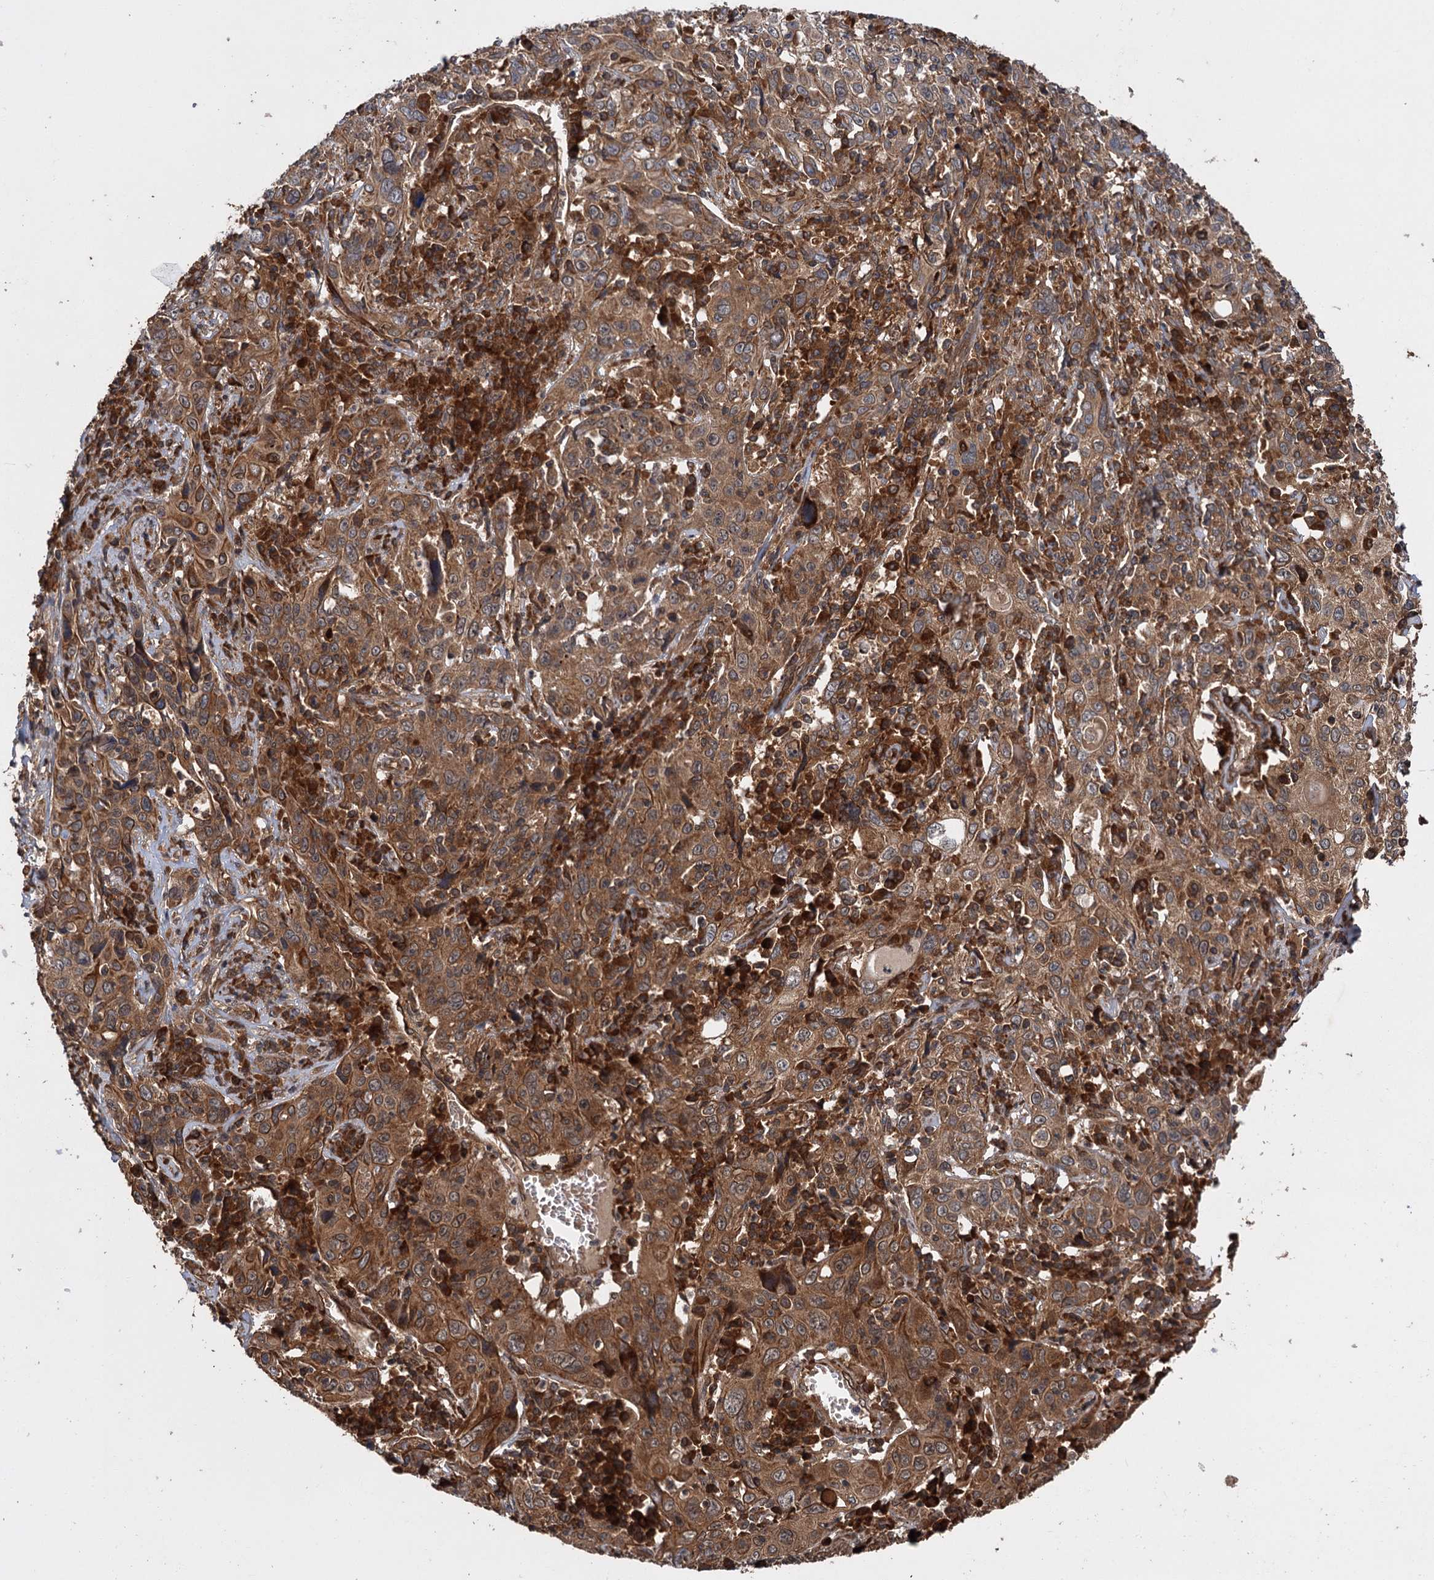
{"staining": {"intensity": "moderate", "quantity": ">75%", "location": "cytoplasmic/membranous"}, "tissue": "cervical cancer", "cell_type": "Tumor cells", "image_type": "cancer", "snomed": [{"axis": "morphology", "description": "Squamous cell carcinoma, NOS"}, {"axis": "topography", "description": "Cervix"}], "caption": "Approximately >75% of tumor cells in cervical cancer demonstrate moderate cytoplasmic/membranous protein expression as visualized by brown immunohistochemical staining.", "gene": "KANSL2", "patient": {"sex": "female", "age": 46}}